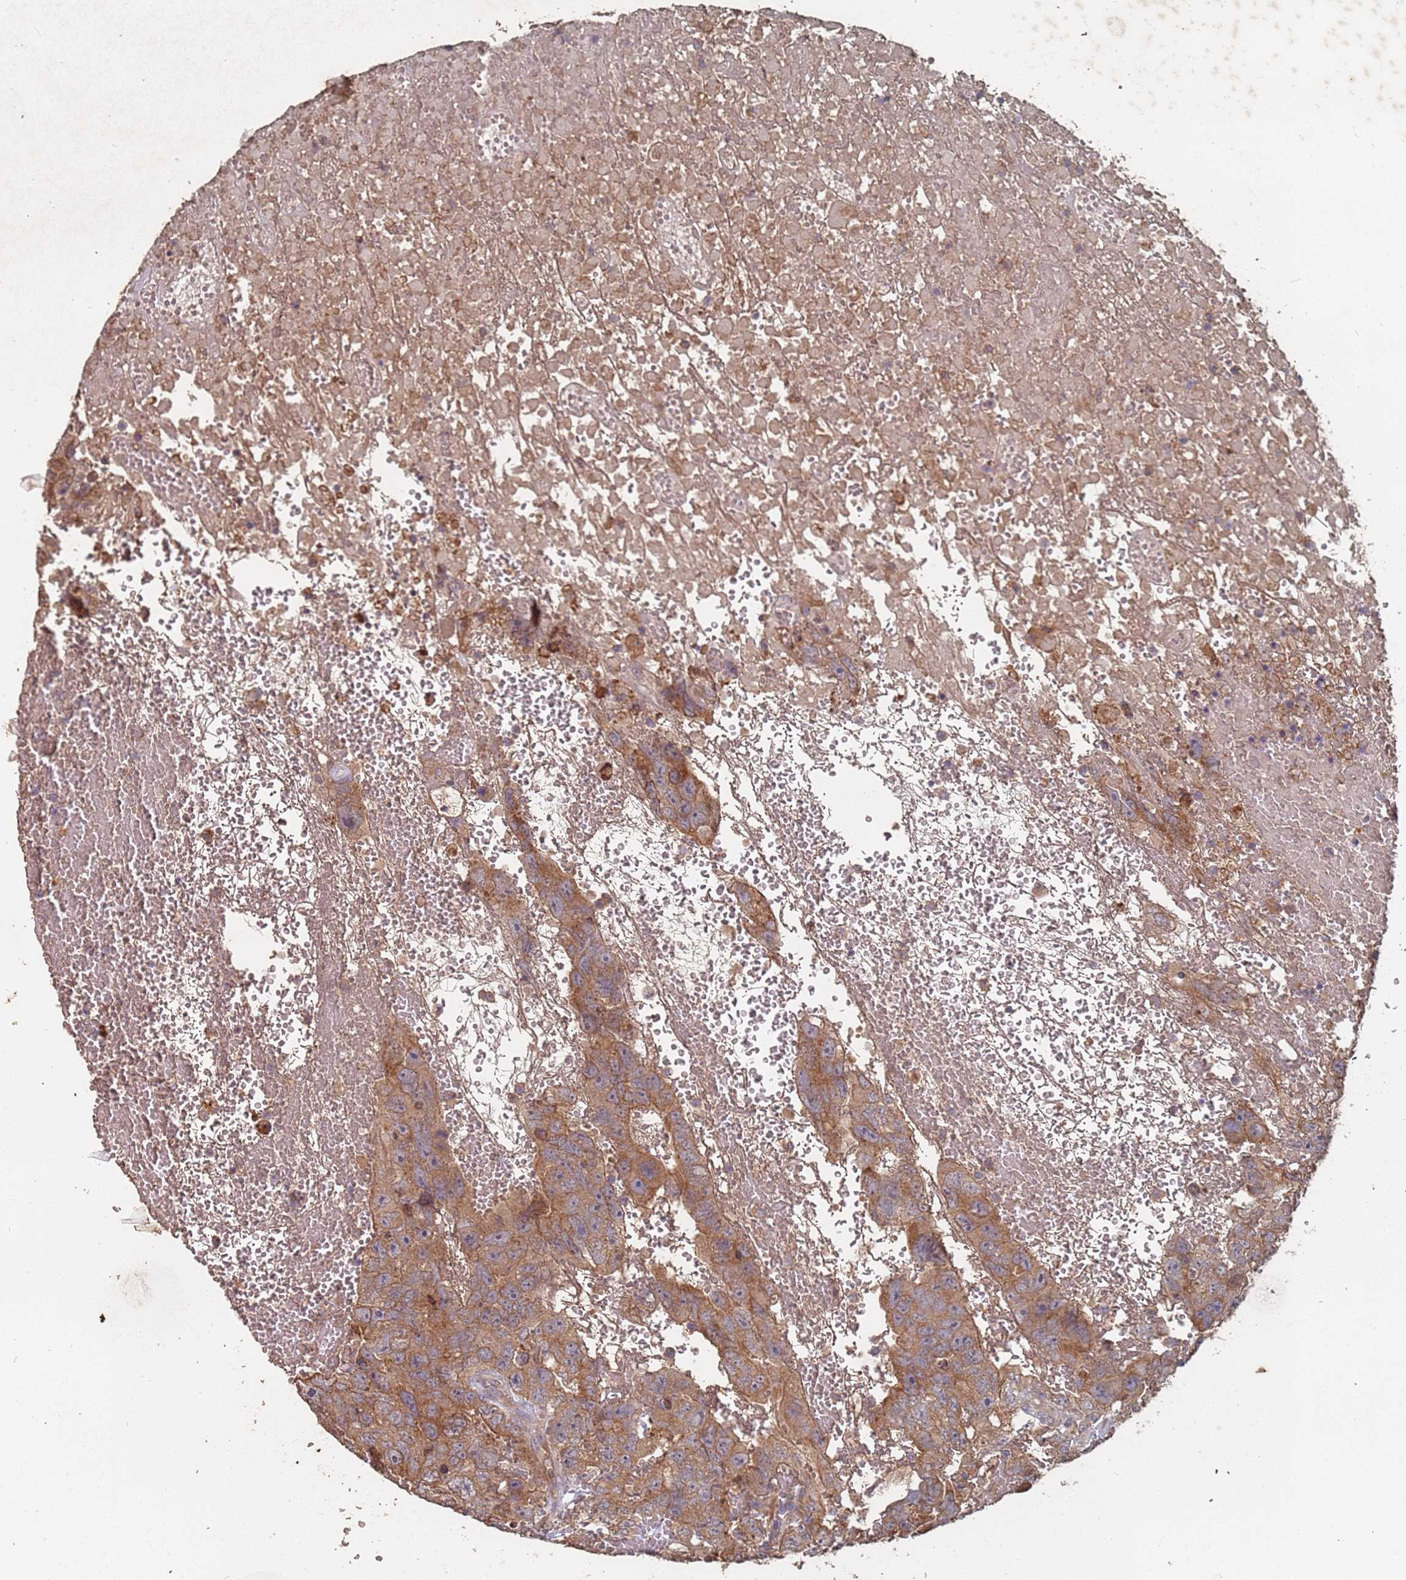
{"staining": {"intensity": "moderate", "quantity": ">75%", "location": "cytoplasmic/membranous"}, "tissue": "testis cancer", "cell_type": "Tumor cells", "image_type": "cancer", "snomed": [{"axis": "morphology", "description": "Carcinoma, Embryonal, NOS"}, {"axis": "topography", "description": "Testis"}], "caption": "Immunohistochemistry (IHC) (DAB) staining of embryonal carcinoma (testis) shows moderate cytoplasmic/membranous protein expression in approximately >75% of tumor cells.", "gene": "ATG5", "patient": {"sex": "male", "age": 45}}